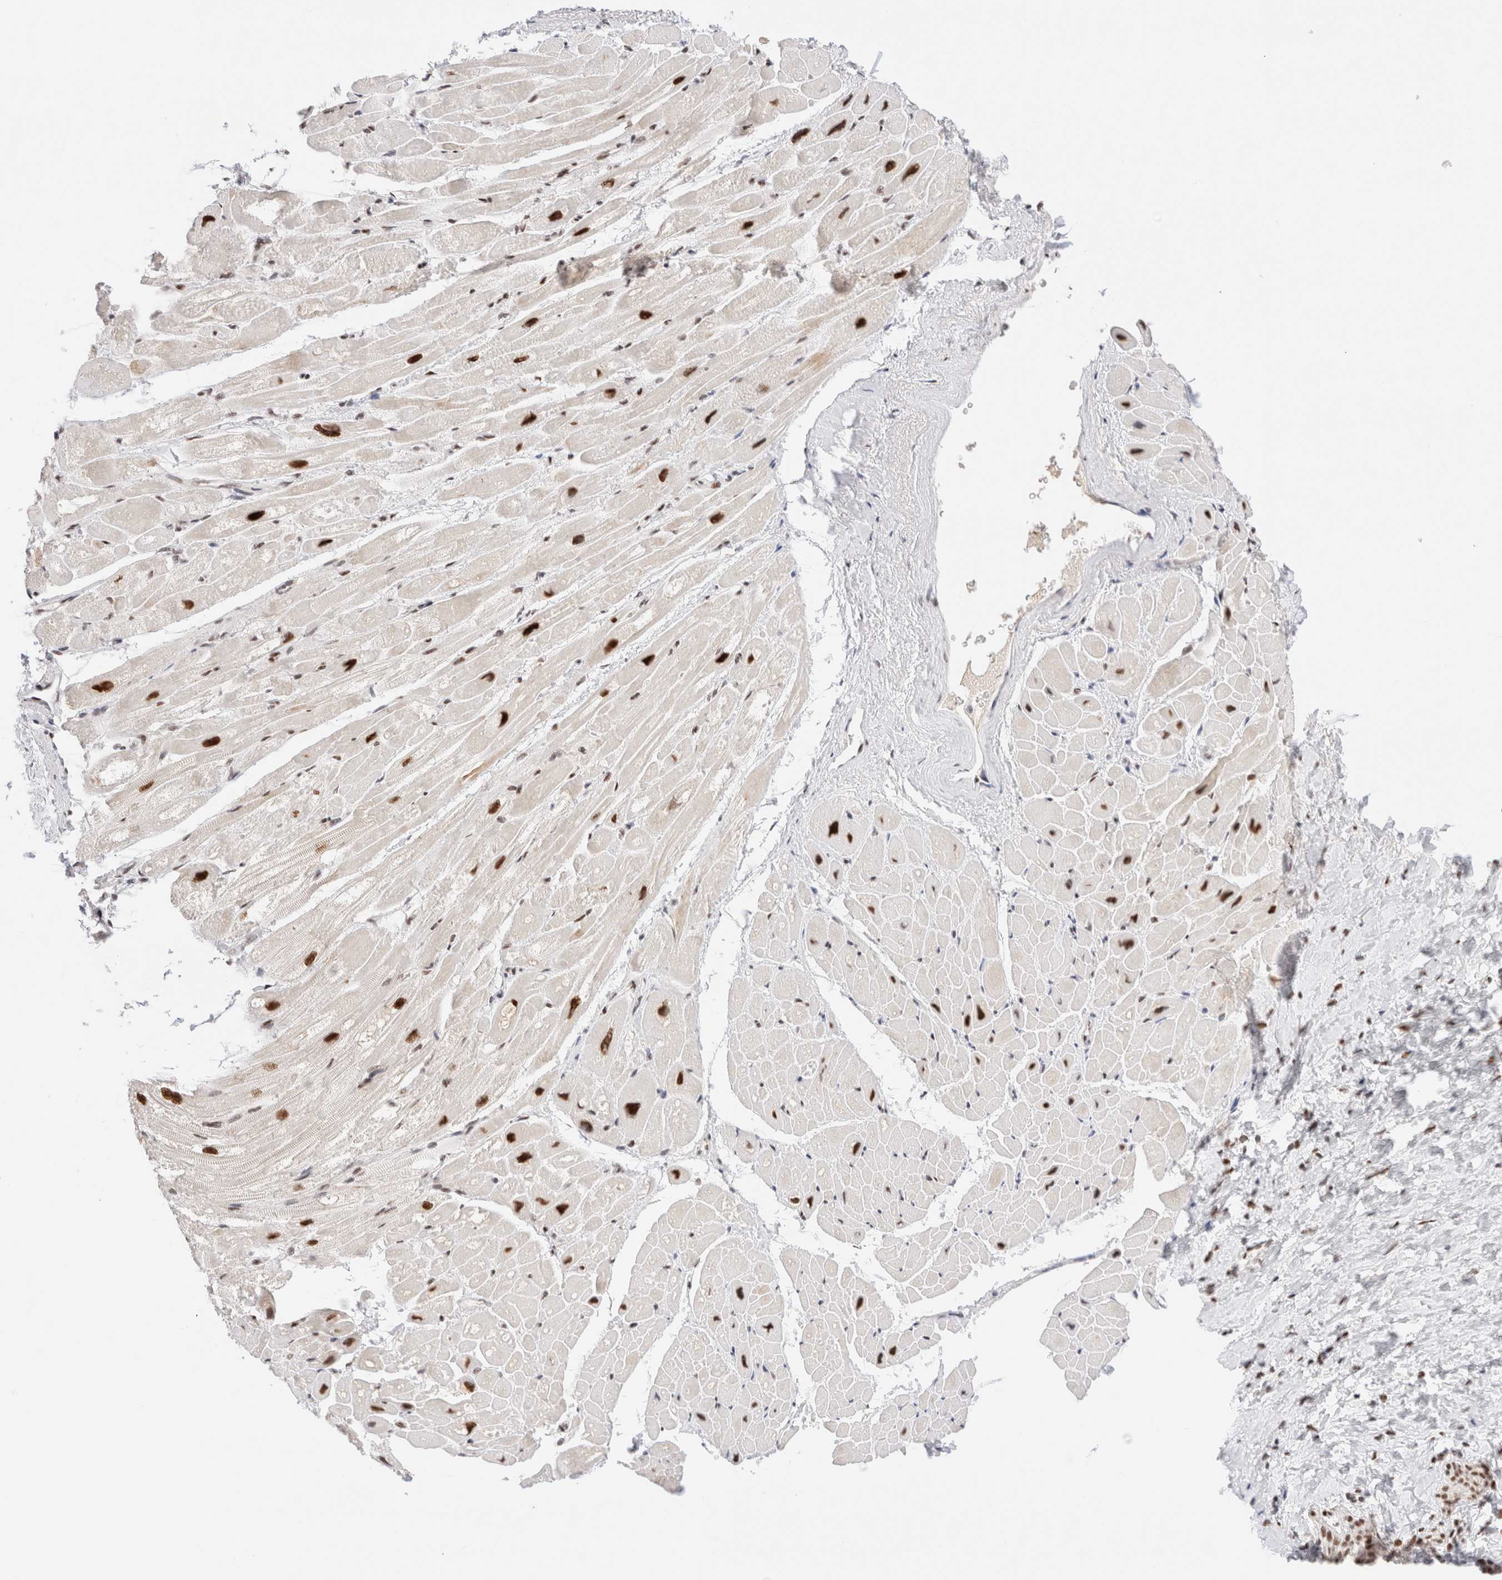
{"staining": {"intensity": "strong", "quantity": "25%-75%", "location": "nuclear"}, "tissue": "heart muscle", "cell_type": "Cardiomyocytes", "image_type": "normal", "snomed": [{"axis": "morphology", "description": "Normal tissue, NOS"}, {"axis": "topography", "description": "Heart"}], "caption": "Protein staining demonstrates strong nuclear positivity in about 25%-75% of cardiomyocytes in benign heart muscle.", "gene": "ZNF282", "patient": {"sex": "male", "age": 49}}